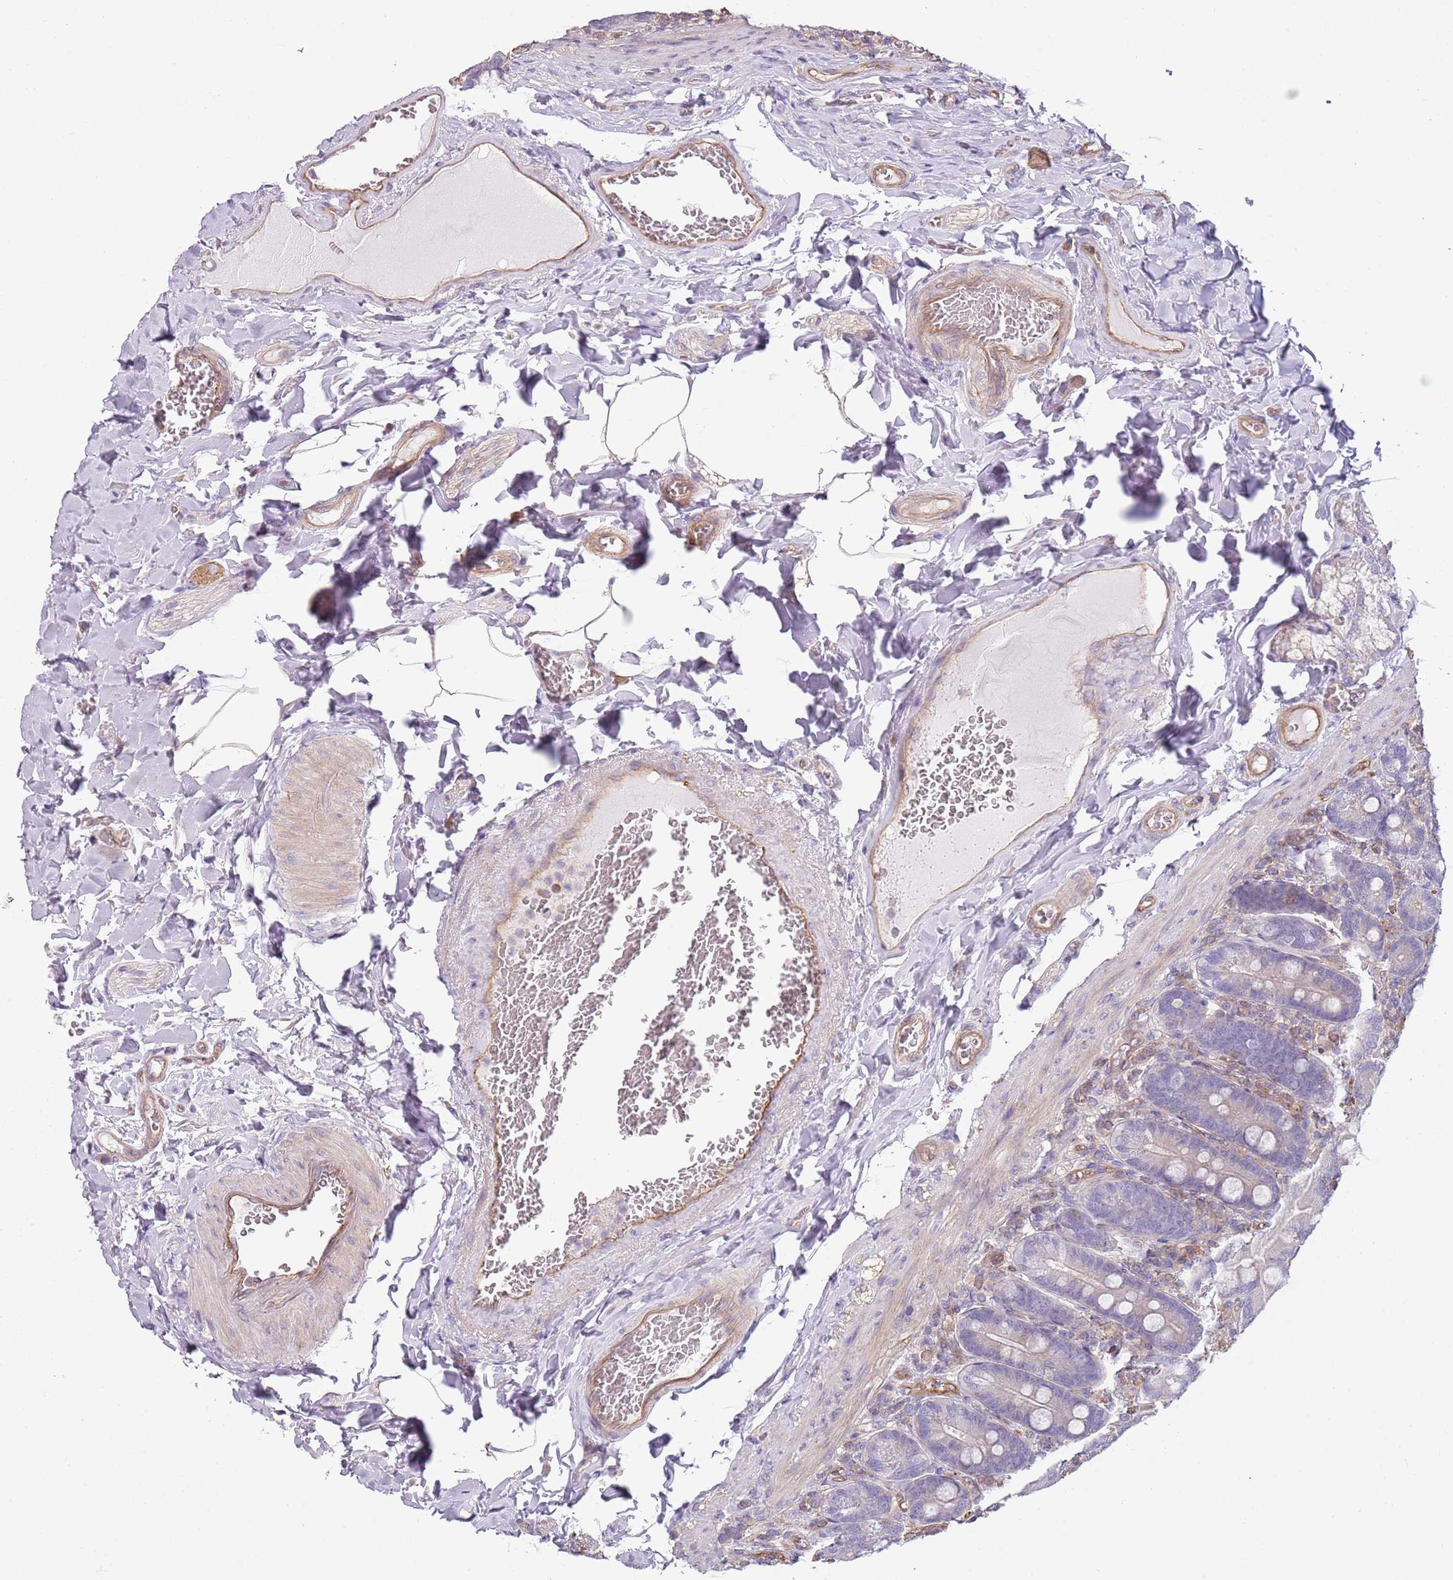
{"staining": {"intensity": "weak", "quantity": "25%-75%", "location": "cytoplasmic/membranous"}, "tissue": "duodenum", "cell_type": "Glandular cells", "image_type": "normal", "snomed": [{"axis": "morphology", "description": "Normal tissue, NOS"}, {"axis": "topography", "description": "Duodenum"}], "caption": "Duodenum was stained to show a protein in brown. There is low levels of weak cytoplasmic/membranous expression in approximately 25%-75% of glandular cells.", "gene": "GNAI1", "patient": {"sex": "female", "age": 62}}